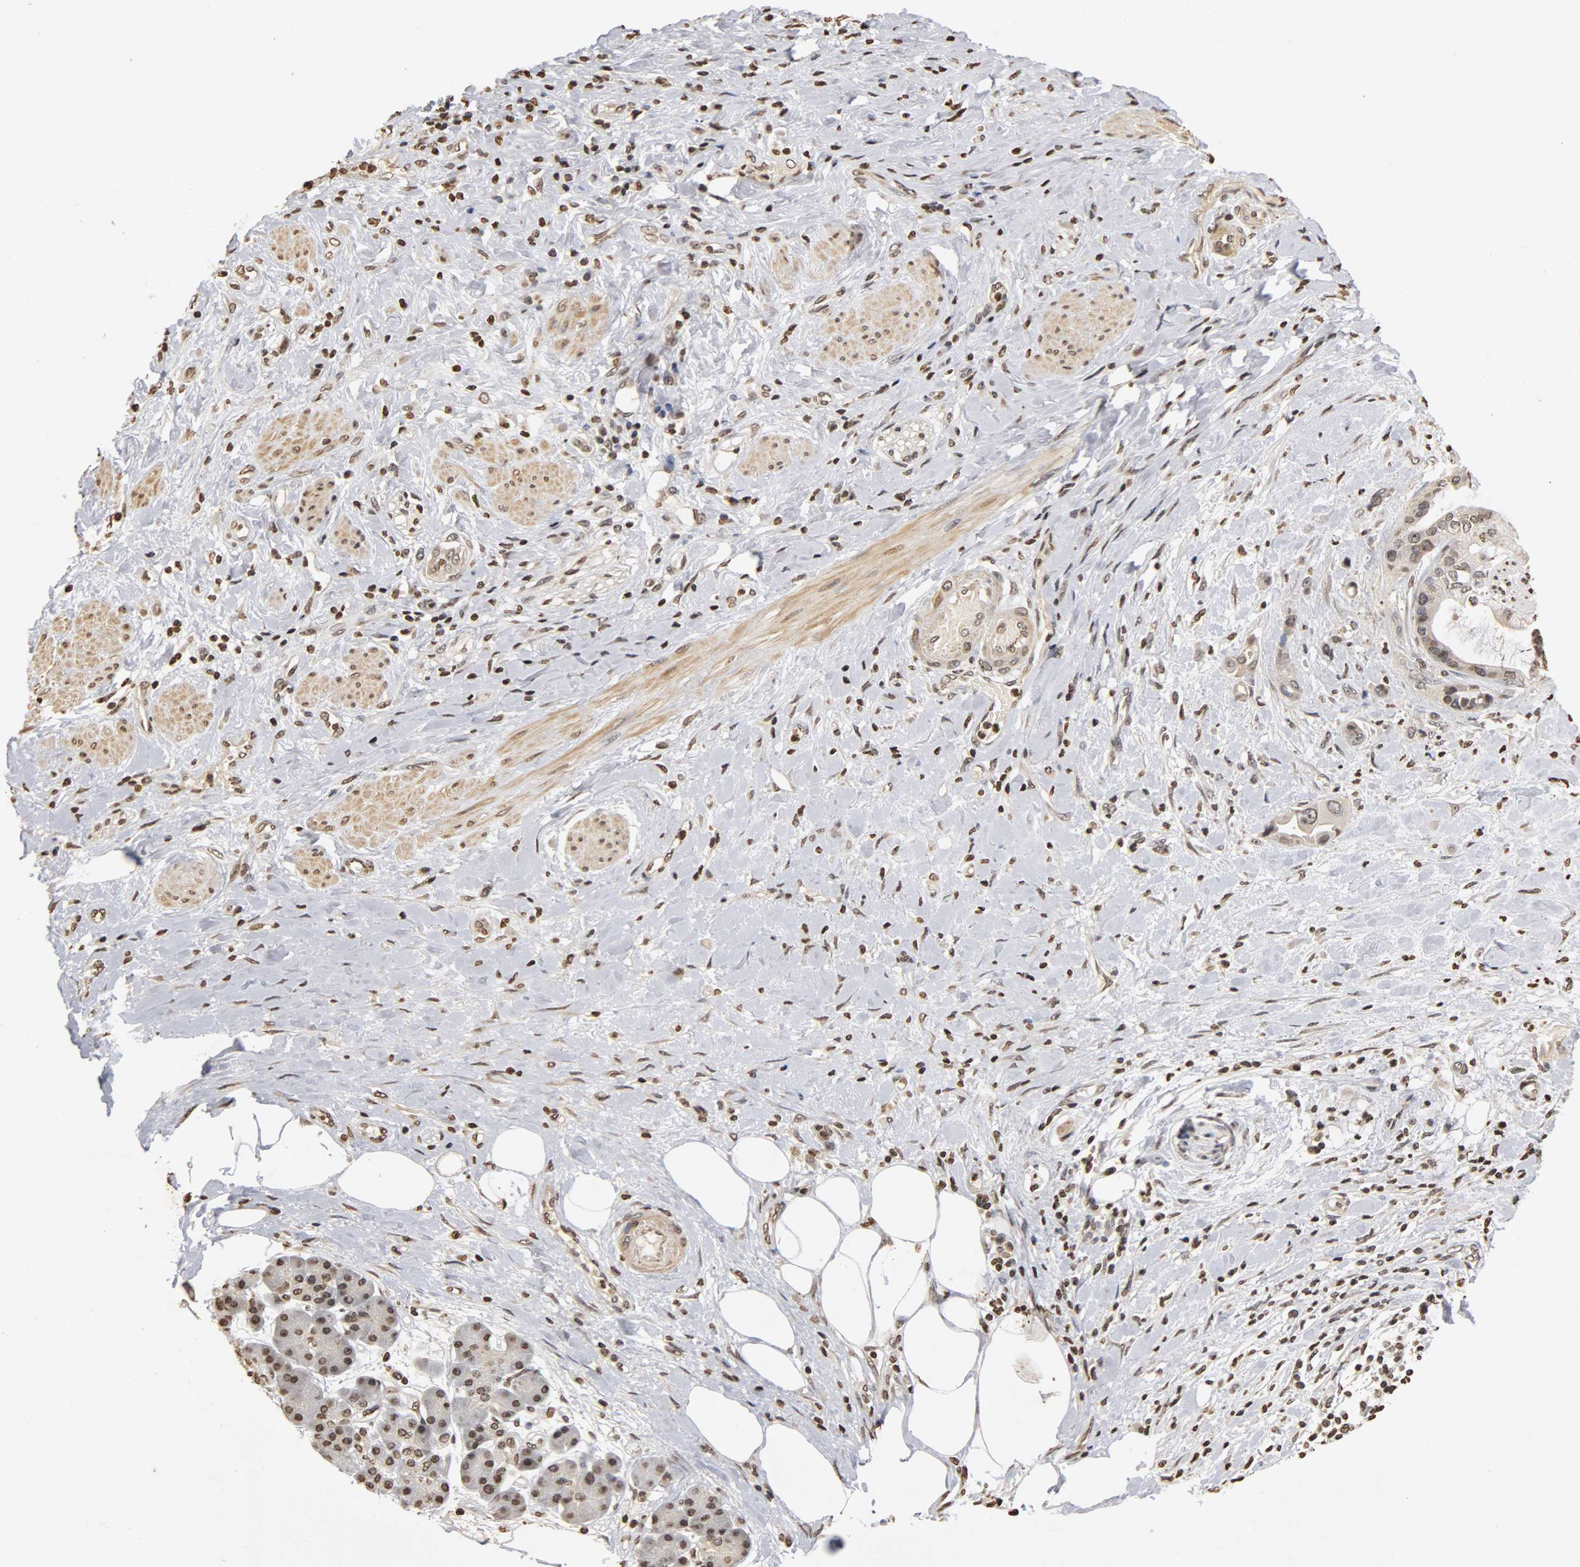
{"staining": {"intensity": "weak", "quantity": "<25%", "location": "nuclear"}, "tissue": "pancreatic cancer", "cell_type": "Tumor cells", "image_type": "cancer", "snomed": [{"axis": "morphology", "description": "Adenocarcinoma, NOS"}, {"axis": "morphology", "description": "Adenocarcinoma, metastatic, NOS"}, {"axis": "topography", "description": "Lymph node"}, {"axis": "topography", "description": "Pancreas"}, {"axis": "topography", "description": "Duodenum"}], "caption": "Tumor cells are negative for protein expression in human pancreatic cancer (adenocarcinoma).", "gene": "ERCC2", "patient": {"sex": "female", "age": 64}}